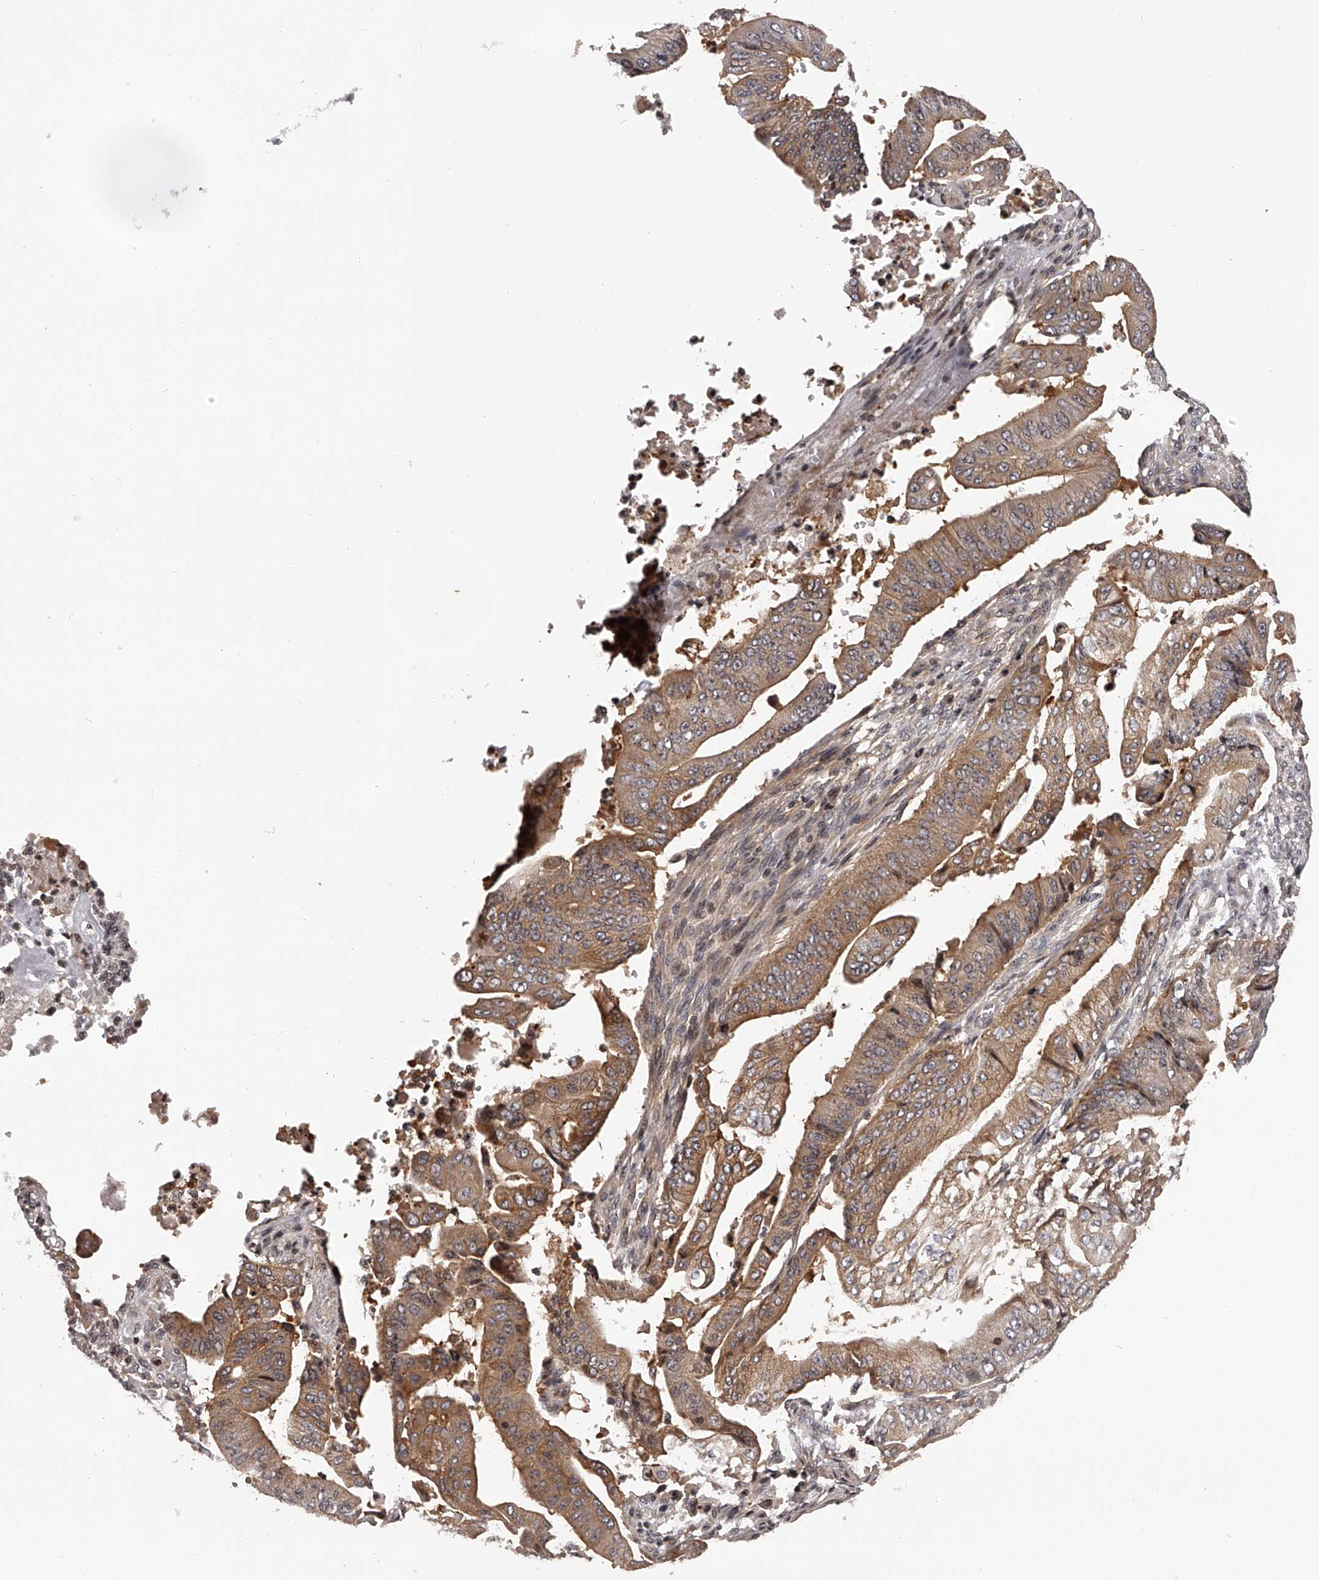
{"staining": {"intensity": "moderate", "quantity": ">75%", "location": "cytoplasmic/membranous"}, "tissue": "pancreatic cancer", "cell_type": "Tumor cells", "image_type": "cancer", "snomed": [{"axis": "morphology", "description": "Adenocarcinoma, NOS"}, {"axis": "topography", "description": "Pancreas"}], "caption": "Protein analysis of adenocarcinoma (pancreatic) tissue reveals moderate cytoplasmic/membranous expression in about >75% of tumor cells. Nuclei are stained in blue.", "gene": "PFDN2", "patient": {"sex": "female", "age": 77}}